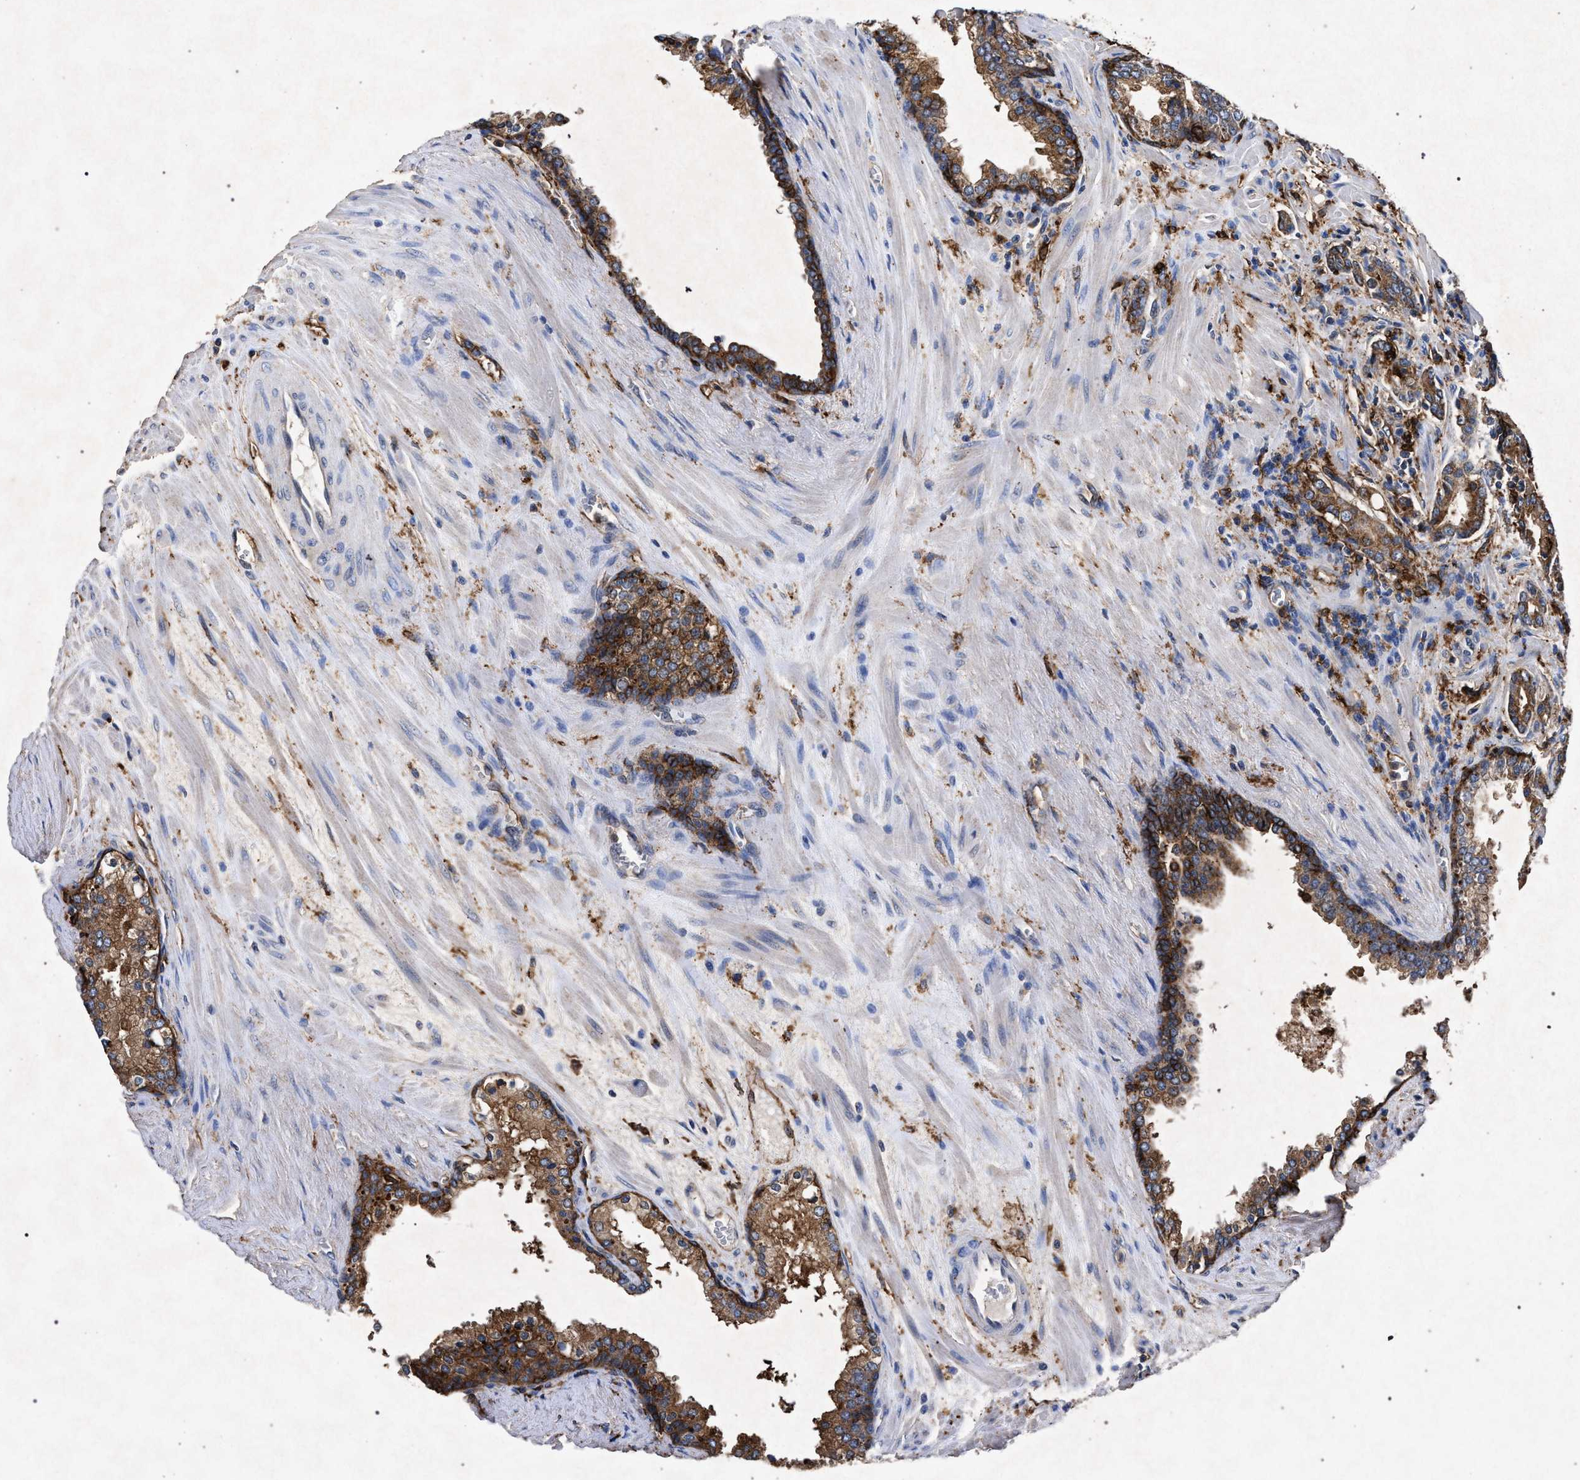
{"staining": {"intensity": "moderate", "quantity": ">75%", "location": "cytoplasmic/membranous"}, "tissue": "prostate cancer", "cell_type": "Tumor cells", "image_type": "cancer", "snomed": [{"axis": "morphology", "description": "Adenocarcinoma, Low grade"}, {"axis": "topography", "description": "Prostate"}], "caption": "Human prostate cancer (low-grade adenocarcinoma) stained with a protein marker demonstrates moderate staining in tumor cells.", "gene": "MARCKS", "patient": {"sex": "male", "age": 58}}